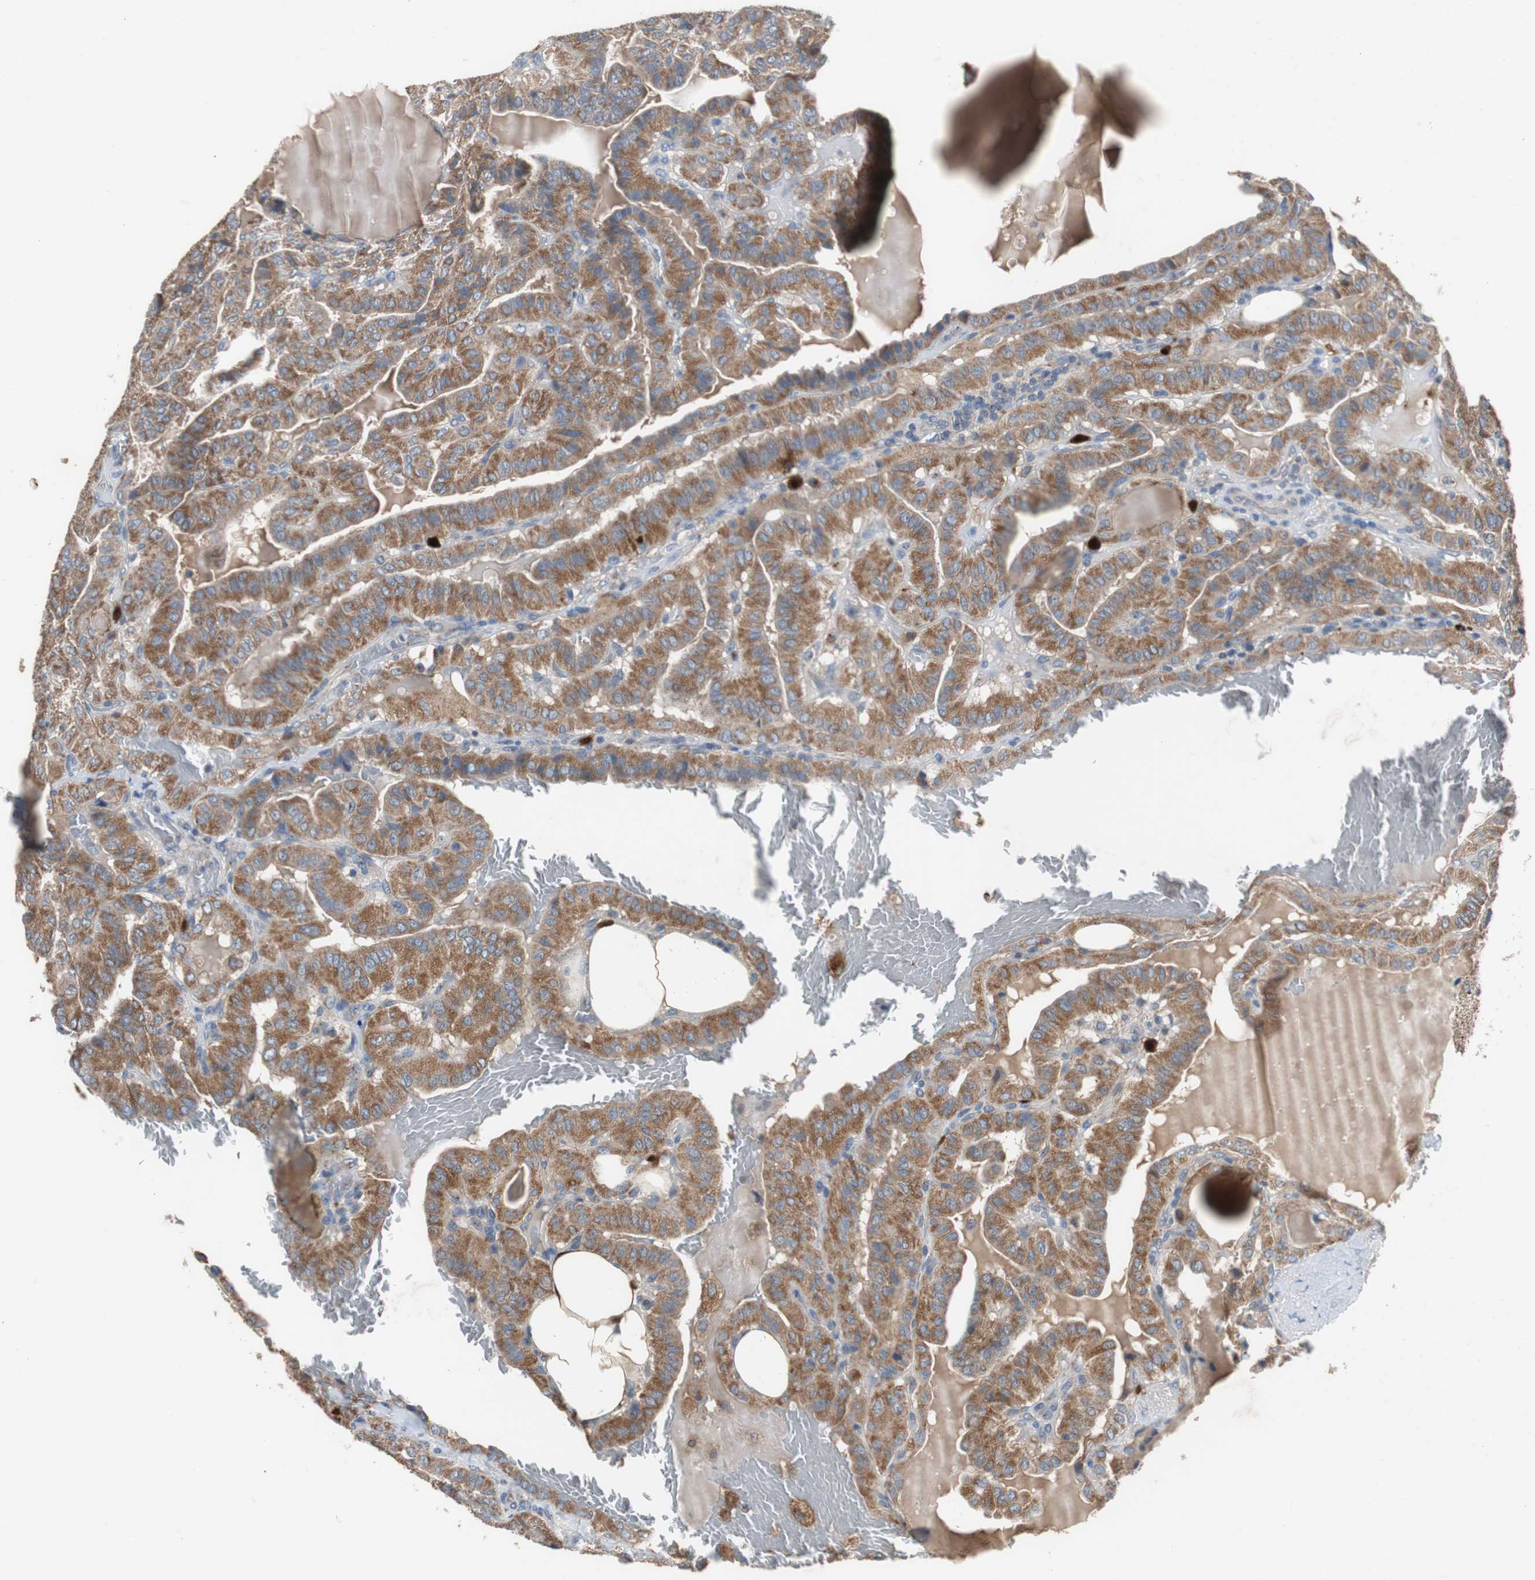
{"staining": {"intensity": "strong", "quantity": ">75%", "location": "cytoplasmic/membranous"}, "tissue": "thyroid cancer", "cell_type": "Tumor cells", "image_type": "cancer", "snomed": [{"axis": "morphology", "description": "Papillary adenocarcinoma, NOS"}, {"axis": "topography", "description": "Thyroid gland"}], "caption": "Protein analysis of thyroid cancer (papillary adenocarcinoma) tissue demonstrates strong cytoplasmic/membranous staining in about >75% of tumor cells.", "gene": "CALB2", "patient": {"sex": "male", "age": 77}}